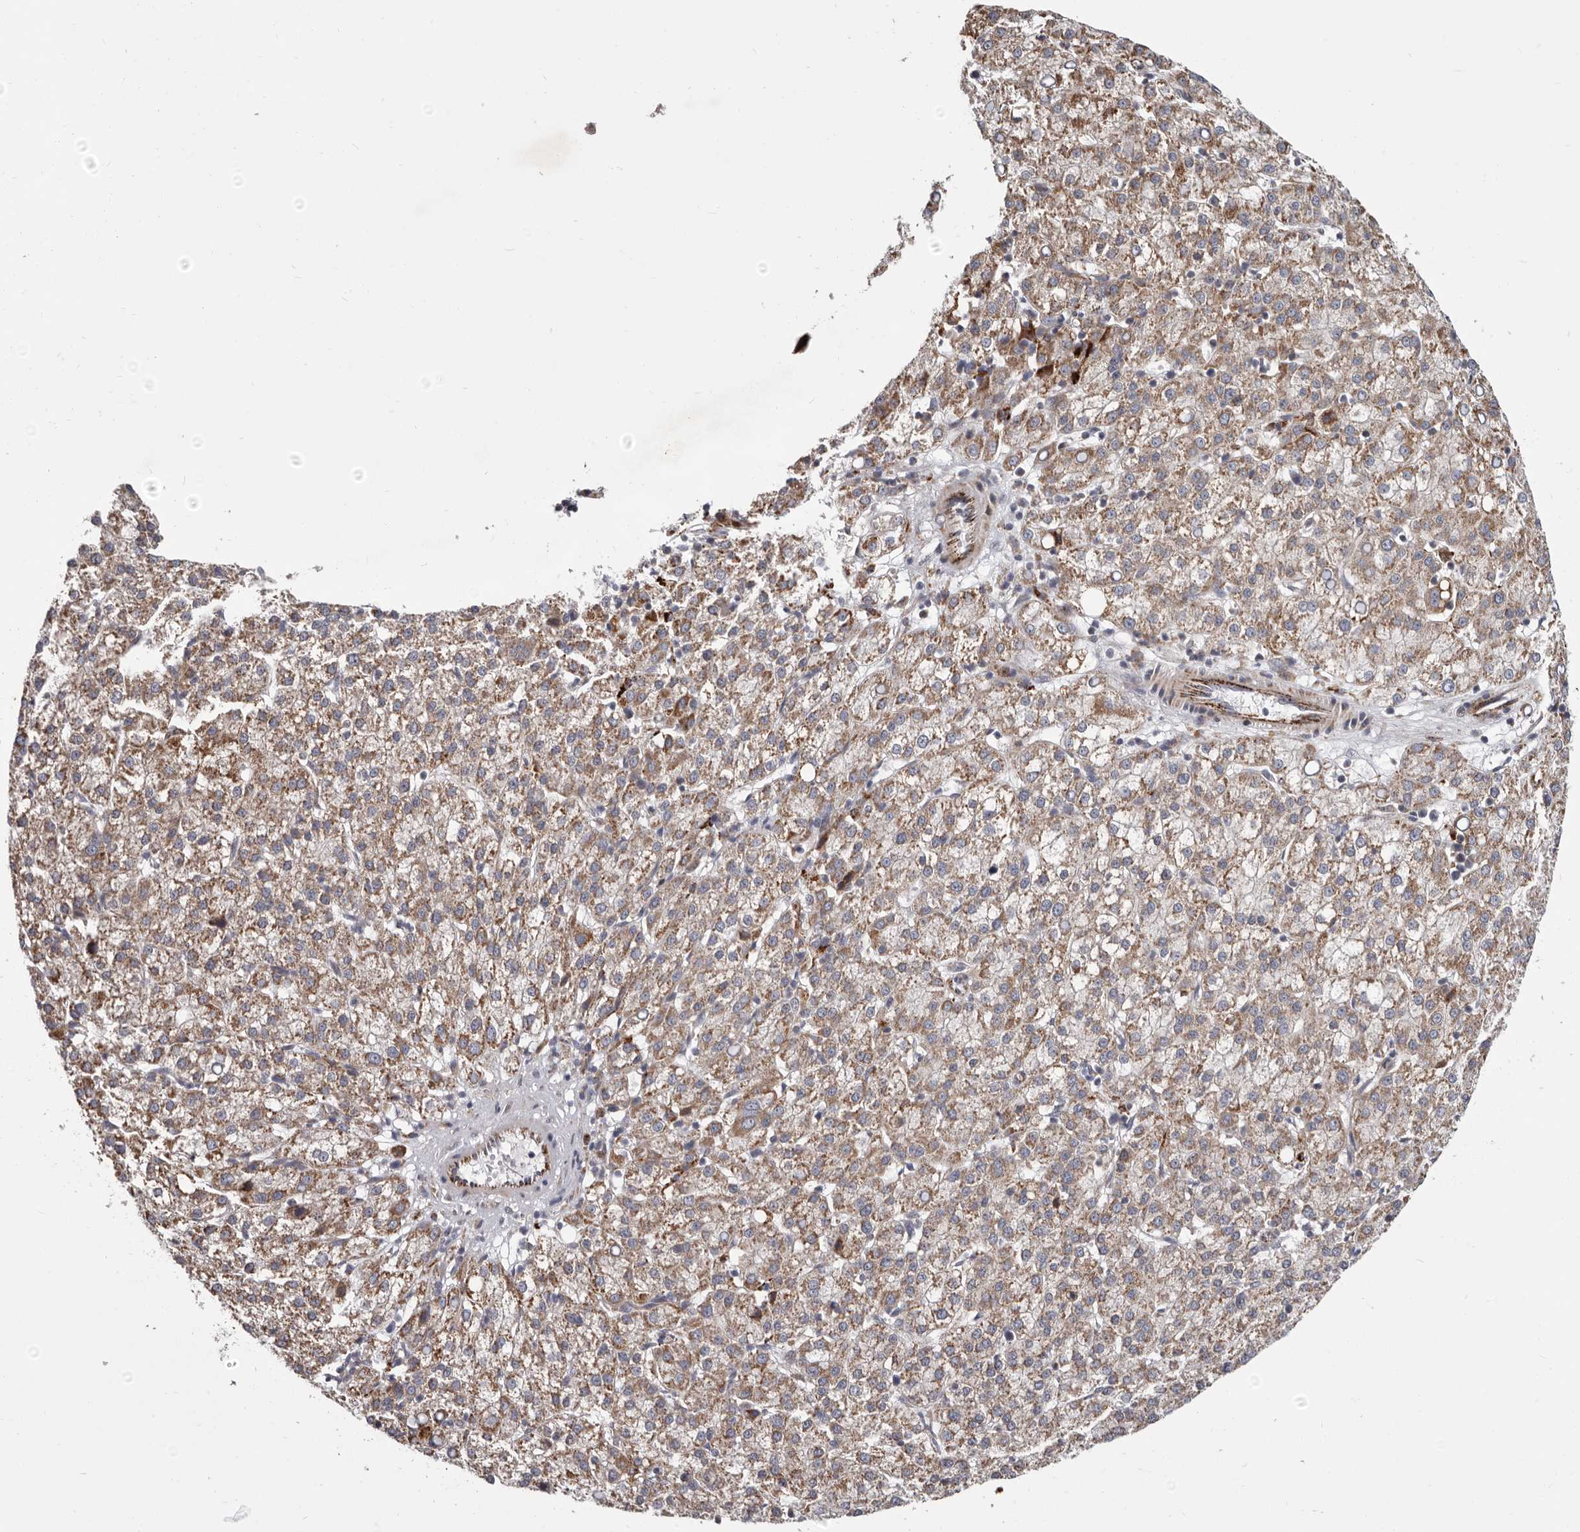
{"staining": {"intensity": "moderate", "quantity": ">75%", "location": "cytoplasmic/membranous"}, "tissue": "liver cancer", "cell_type": "Tumor cells", "image_type": "cancer", "snomed": [{"axis": "morphology", "description": "Carcinoma, Hepatocellular, NOS"}, {"axis": "topography", "description": "Liver"}], "caption": "Approximately >75% of tumor cells in human hepatocellular carcinoma (liver) exhibit moderate cytoplasmic/membranous protein staining as visualized by brown immunohistochemical staining.", "gene": "TOR3A", "patient": {"sex": "female", "age": 58}}